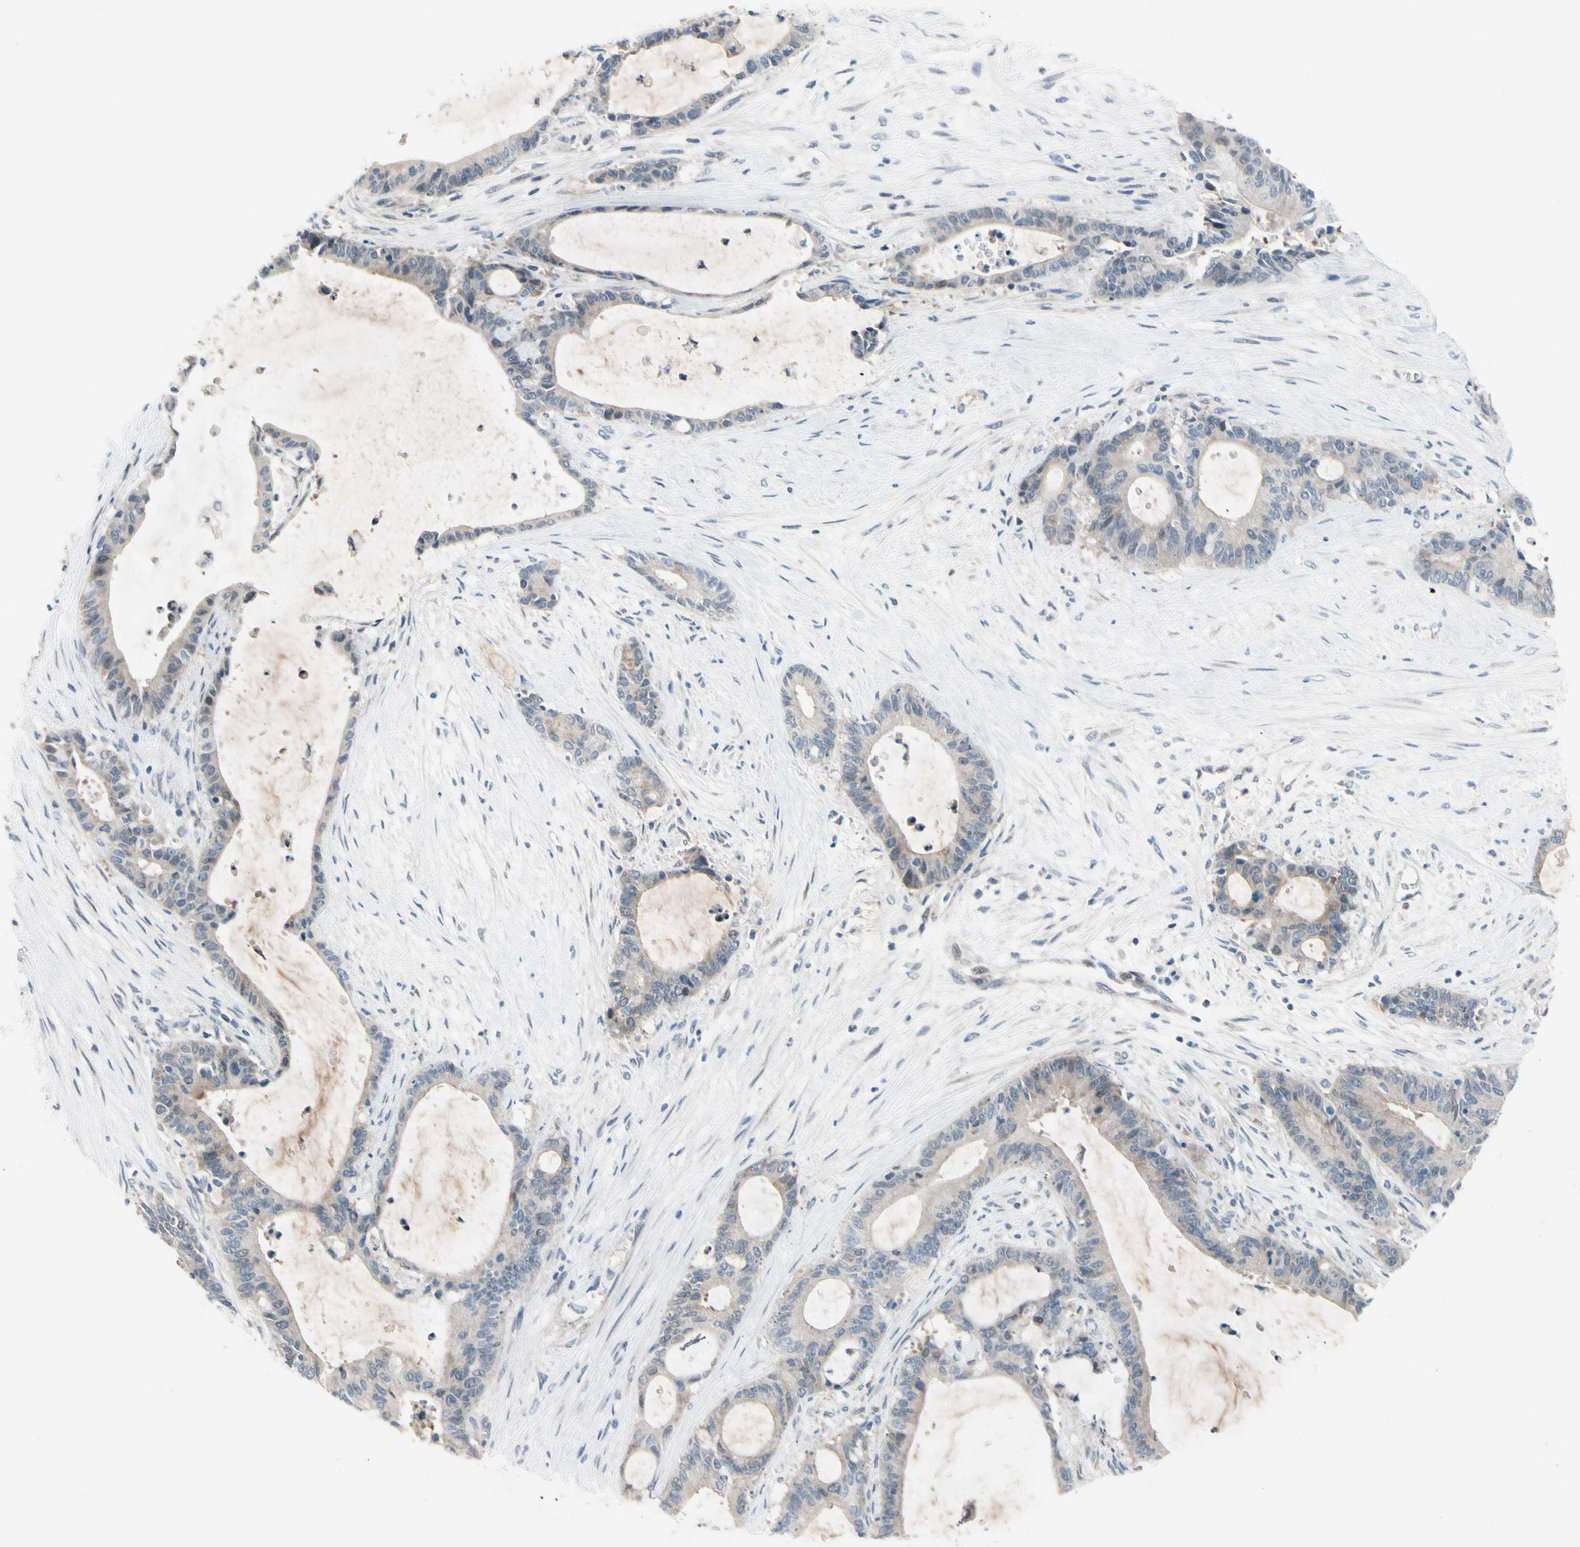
{"staining": {"intensity": "negative", "quantity": "none", "location": "none"}, "tissue": "liver cancer", "cell_type": "Tumor cells", "image_type": "cancer", "snomed": [{"axis": "morphology", "description": "Cholangiocarcinoma"}, {"axis": "topography", "description": "Liver"}], "caption": "Tumor cells are negative for brown protein staining in liver cholangiocarcinoma.", "gene": "CFAP36", "patient": {"sex": "female", "age": 73}}